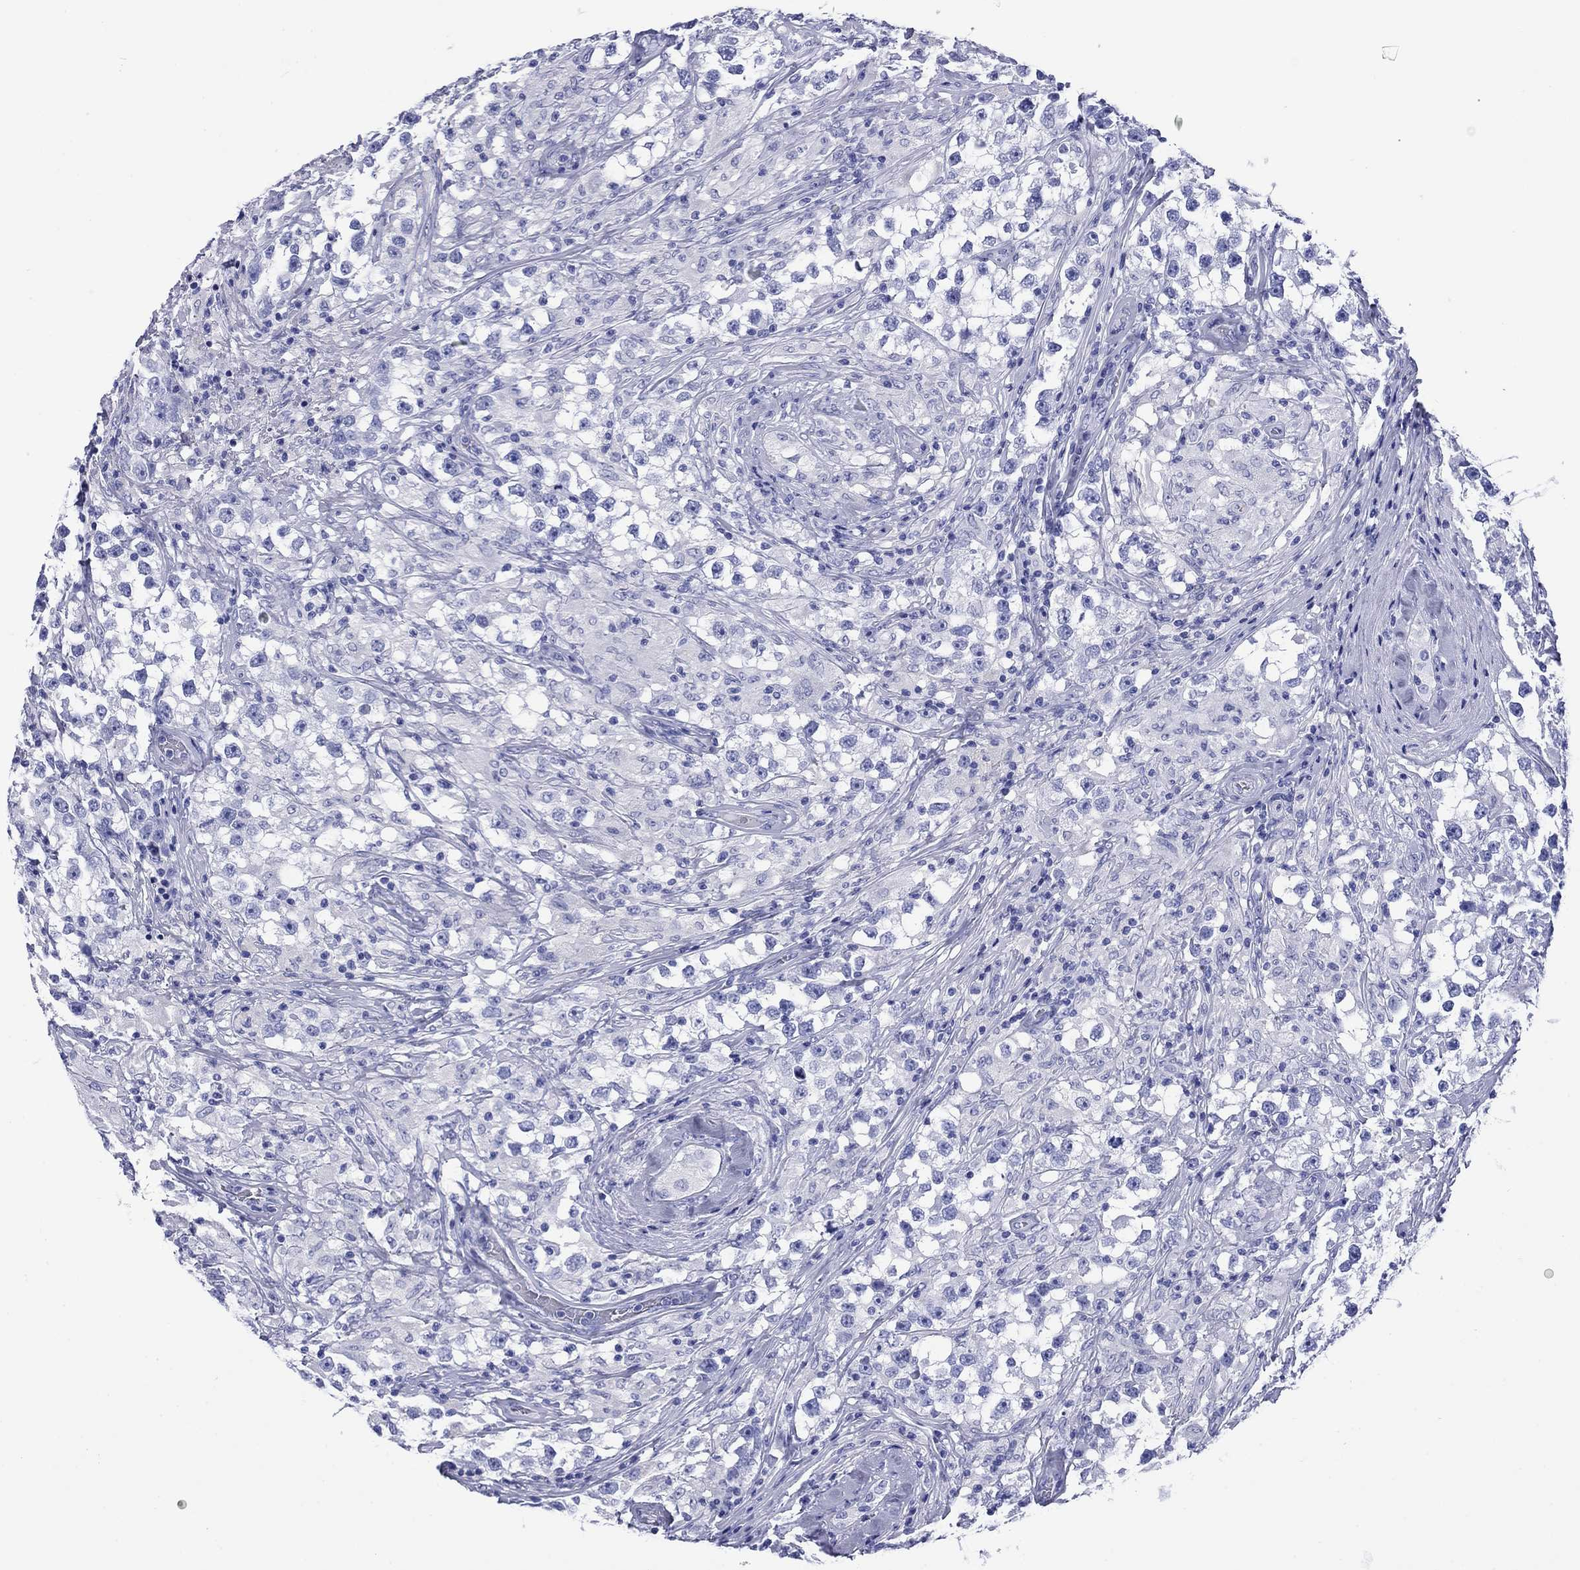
{"staining": {"intensity": "negative", "quantity": "none", "location": "none"}, "tissue": "testis cancer", "cell_type": "Tumor cells", "image_type": "cancer", "snomed": [{"axis": "morphology", "description": "Seminoma, NOS"}, {"axis": "topography", "description": "Testis"}], "caption": "A high-resolution micrograph shows immunohistochemistry staining of seminoma (testis), which exhibits no significant positivity in tumor cells. (Brightfield microscopy of DAB IHC at high magnification).", "gene": "ROM1", "patient": {"sex": "male", "age": 46}}